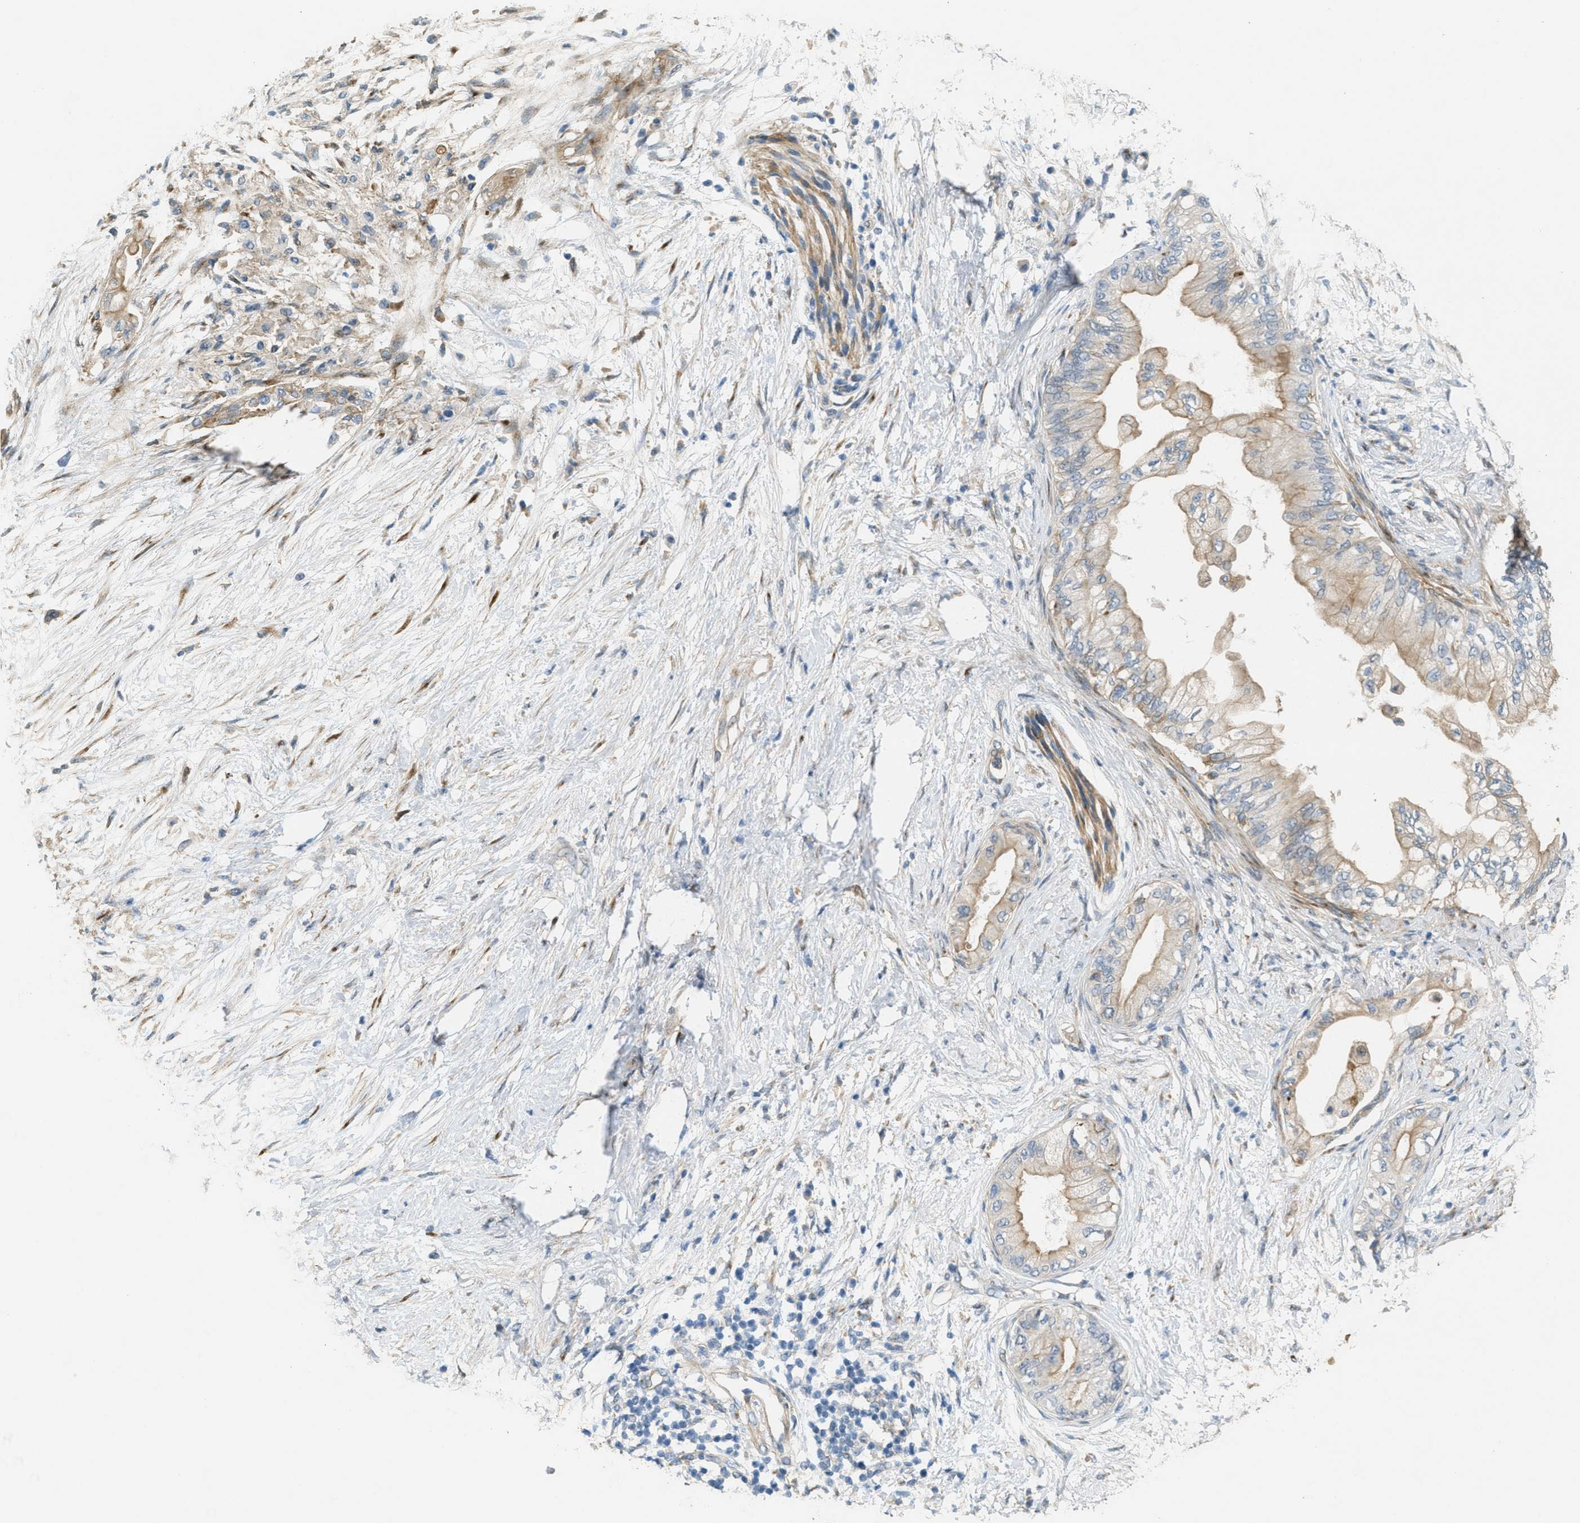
{"staining": {"intensity": "weak", "quantity": "25%-75%", "location": "cytoplasmic/membranous"}, "tissue": "pancreatic cancer", "cell_type": "Tumor cells", "image_type": "cancer", "snomed": [{"axis": "morphology", "description": "Normal tissue, NOS"}, {"axis": "morphology", "description": "Adenocarcinoma, NOS"}, {"axis": "topography", "description": "Pancreas"}, {"axis": "topography", "description": "Duodenum"}], "caption": "Immunohistochemistry (IHC) histopathology image of neoplastic tissue: adenocarcinoma (pancreatic) stained using immunohistochemistry (IHC) displays low levels of weak protein expression localized specifically in the cytoplasmic/membranous of tumor cells, appearing as a cytoplasmic/membranous brown color.", "gene": "ADCY5", "patient": {"sex": "female", "age": 60}}